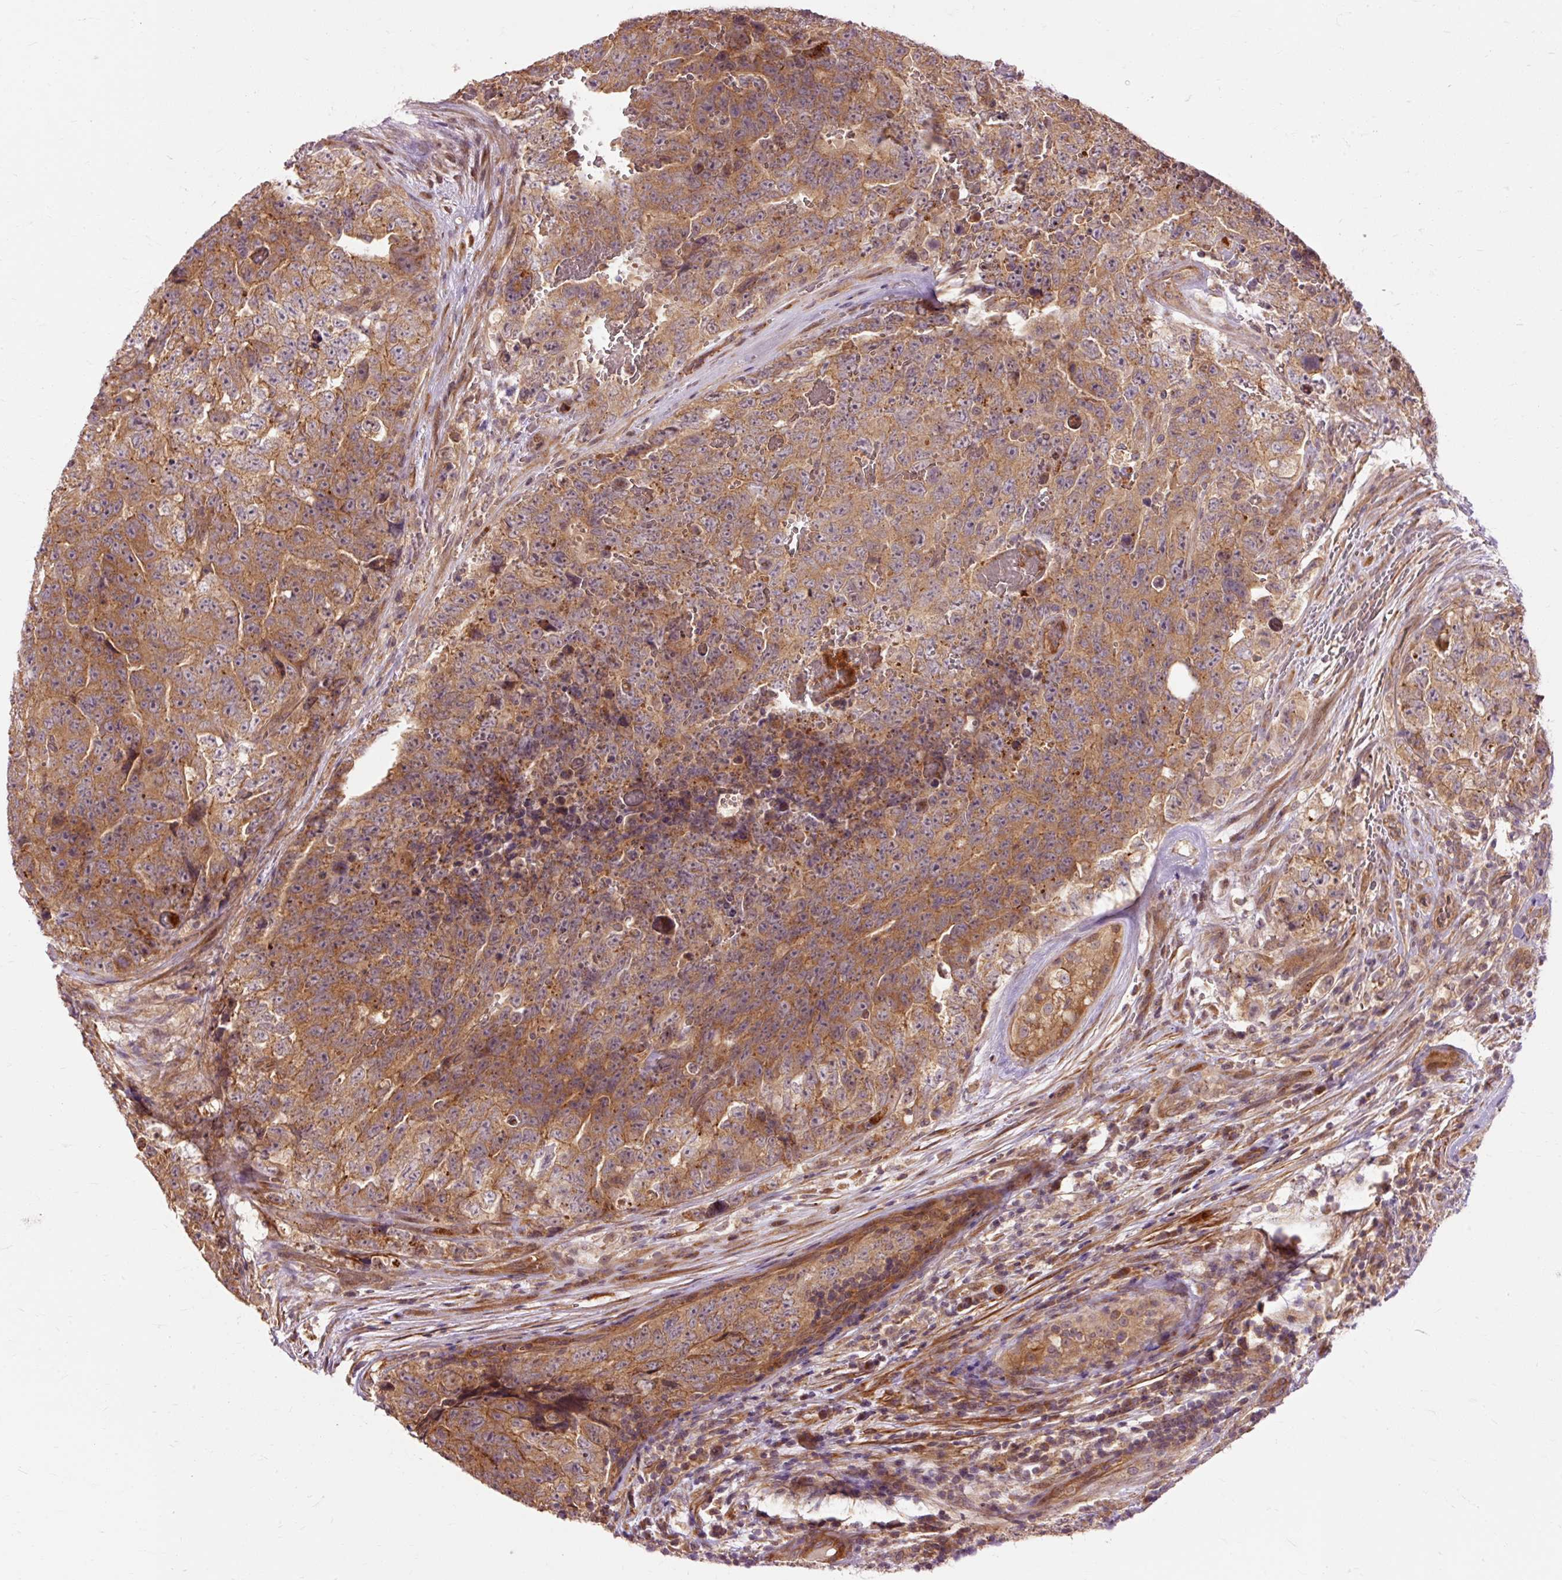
{"staining": {"intensity": "moderate", "quantity": ">75%", "location": "cytoplasmic/membranous"}, "tissue": "testis cancer", "cell_type": "Tumor cells", "image_type": "cancer", "snomed": [{"axis": "morphology", "description": "Seminoma, NOS"}, {"axis": "morphology", "description": "Teratoma, malignant, NOS"}, {"axis": "topography", "description": "Testis"}], "caption": "Immunohistochemical staining of human teratoma (malignant) (testis) demonstrates moderate cytoplasmic/membranous protein positivity in approximately >75% of tumor cells.", "gene": "RIPOR3", "patient": {"sex": "male", "age": 34}}